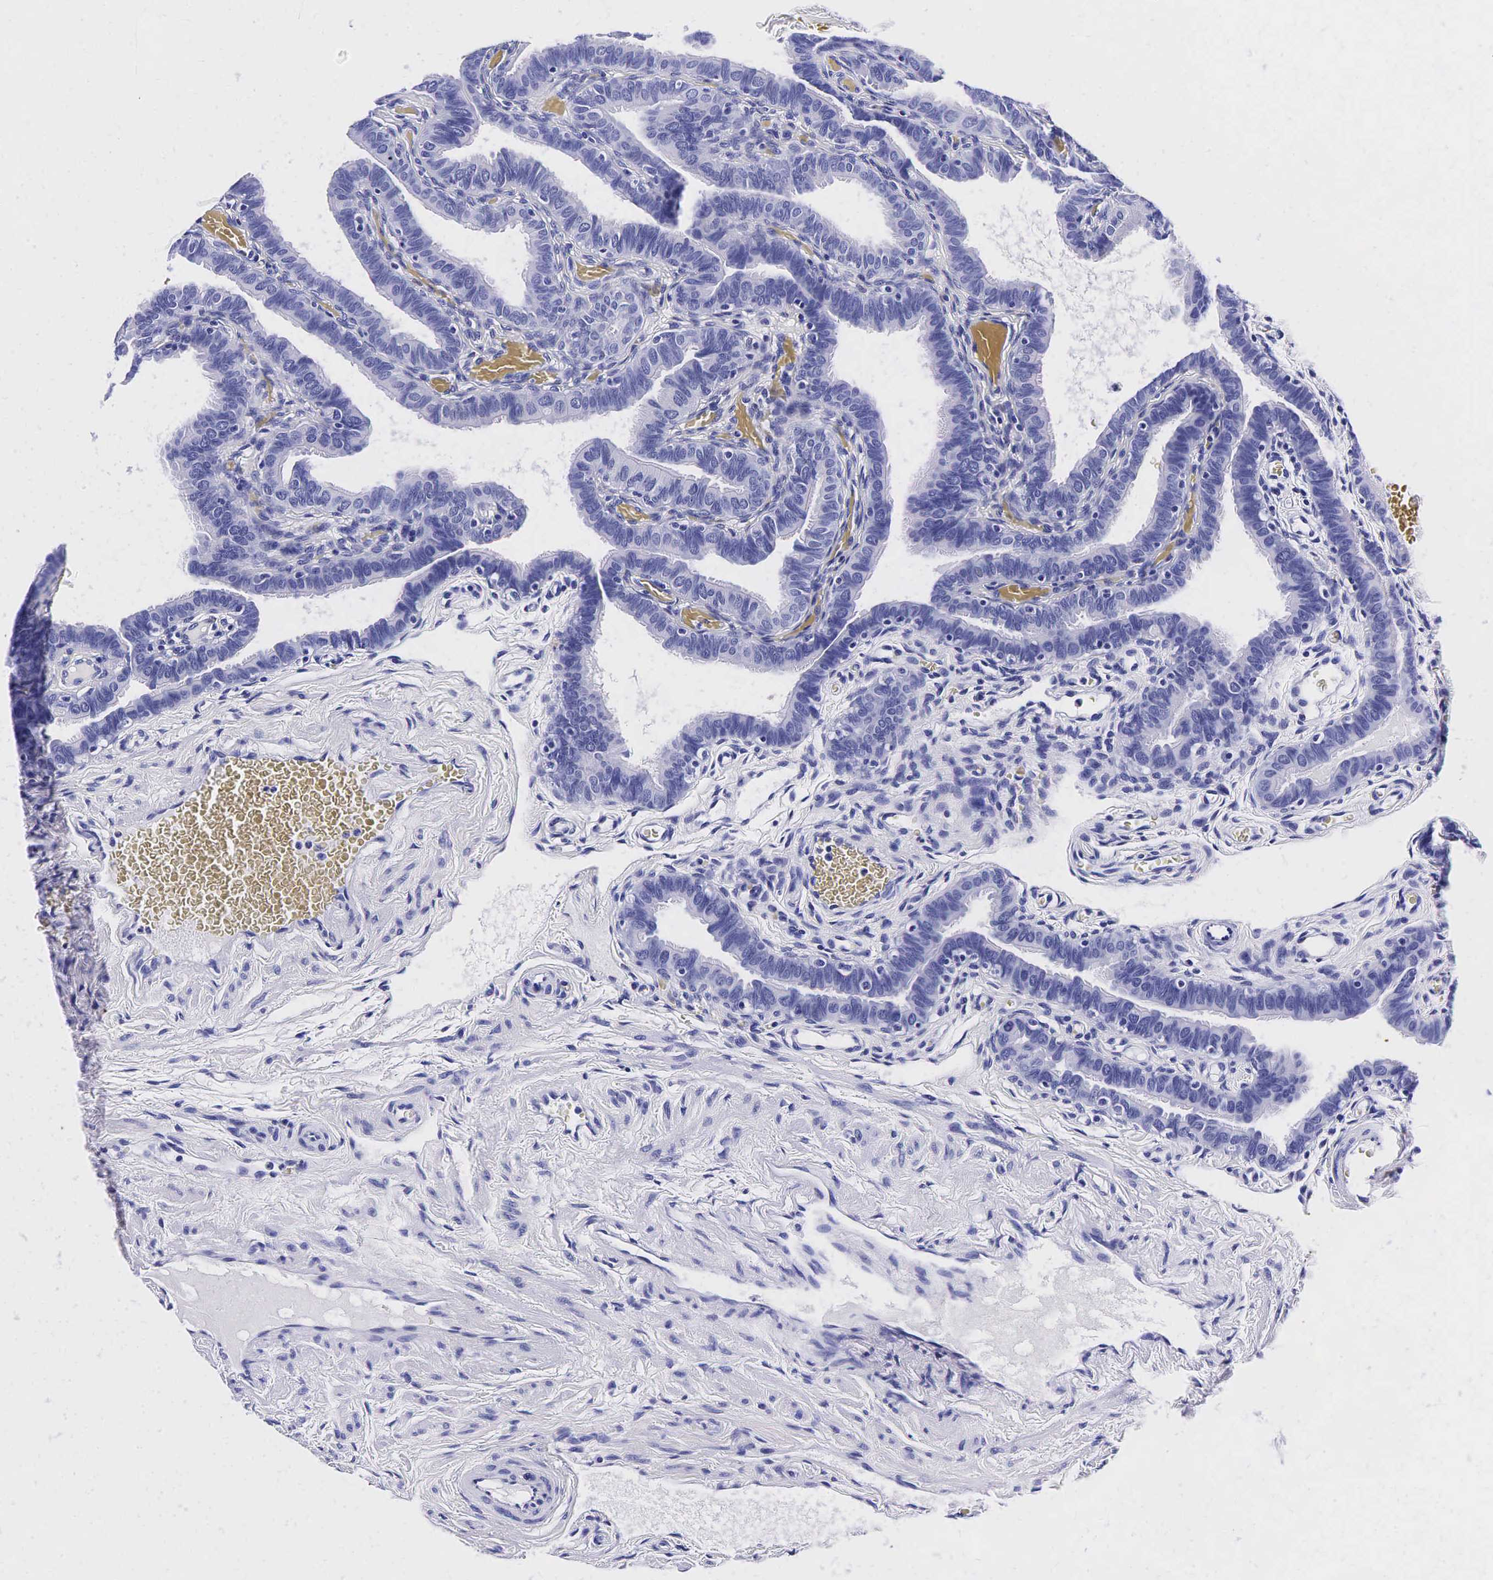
{"staining": {"intensity": "negative", "quantity": "none", "location": "none"}, "tissue": "fallopian tube", "cell_type": "Glandular cells", "image_type": "normal", "snomed": [{"axis": "morphology", "description": "Normal tissue, NOS"}, {"axis": "topography", "description": "Vagina"}, {"axis": "topography", "description": "Fallopian tube"}], "caption": "The histopathology image demonstrates no staining of glandular cells in normal fallopian tube. (DAB (3,3'-diaminobenzidine) IHC with hematoxylin counter stain).", "gene": "ACP3", "patient": {"sex": "female", "age": 38}}